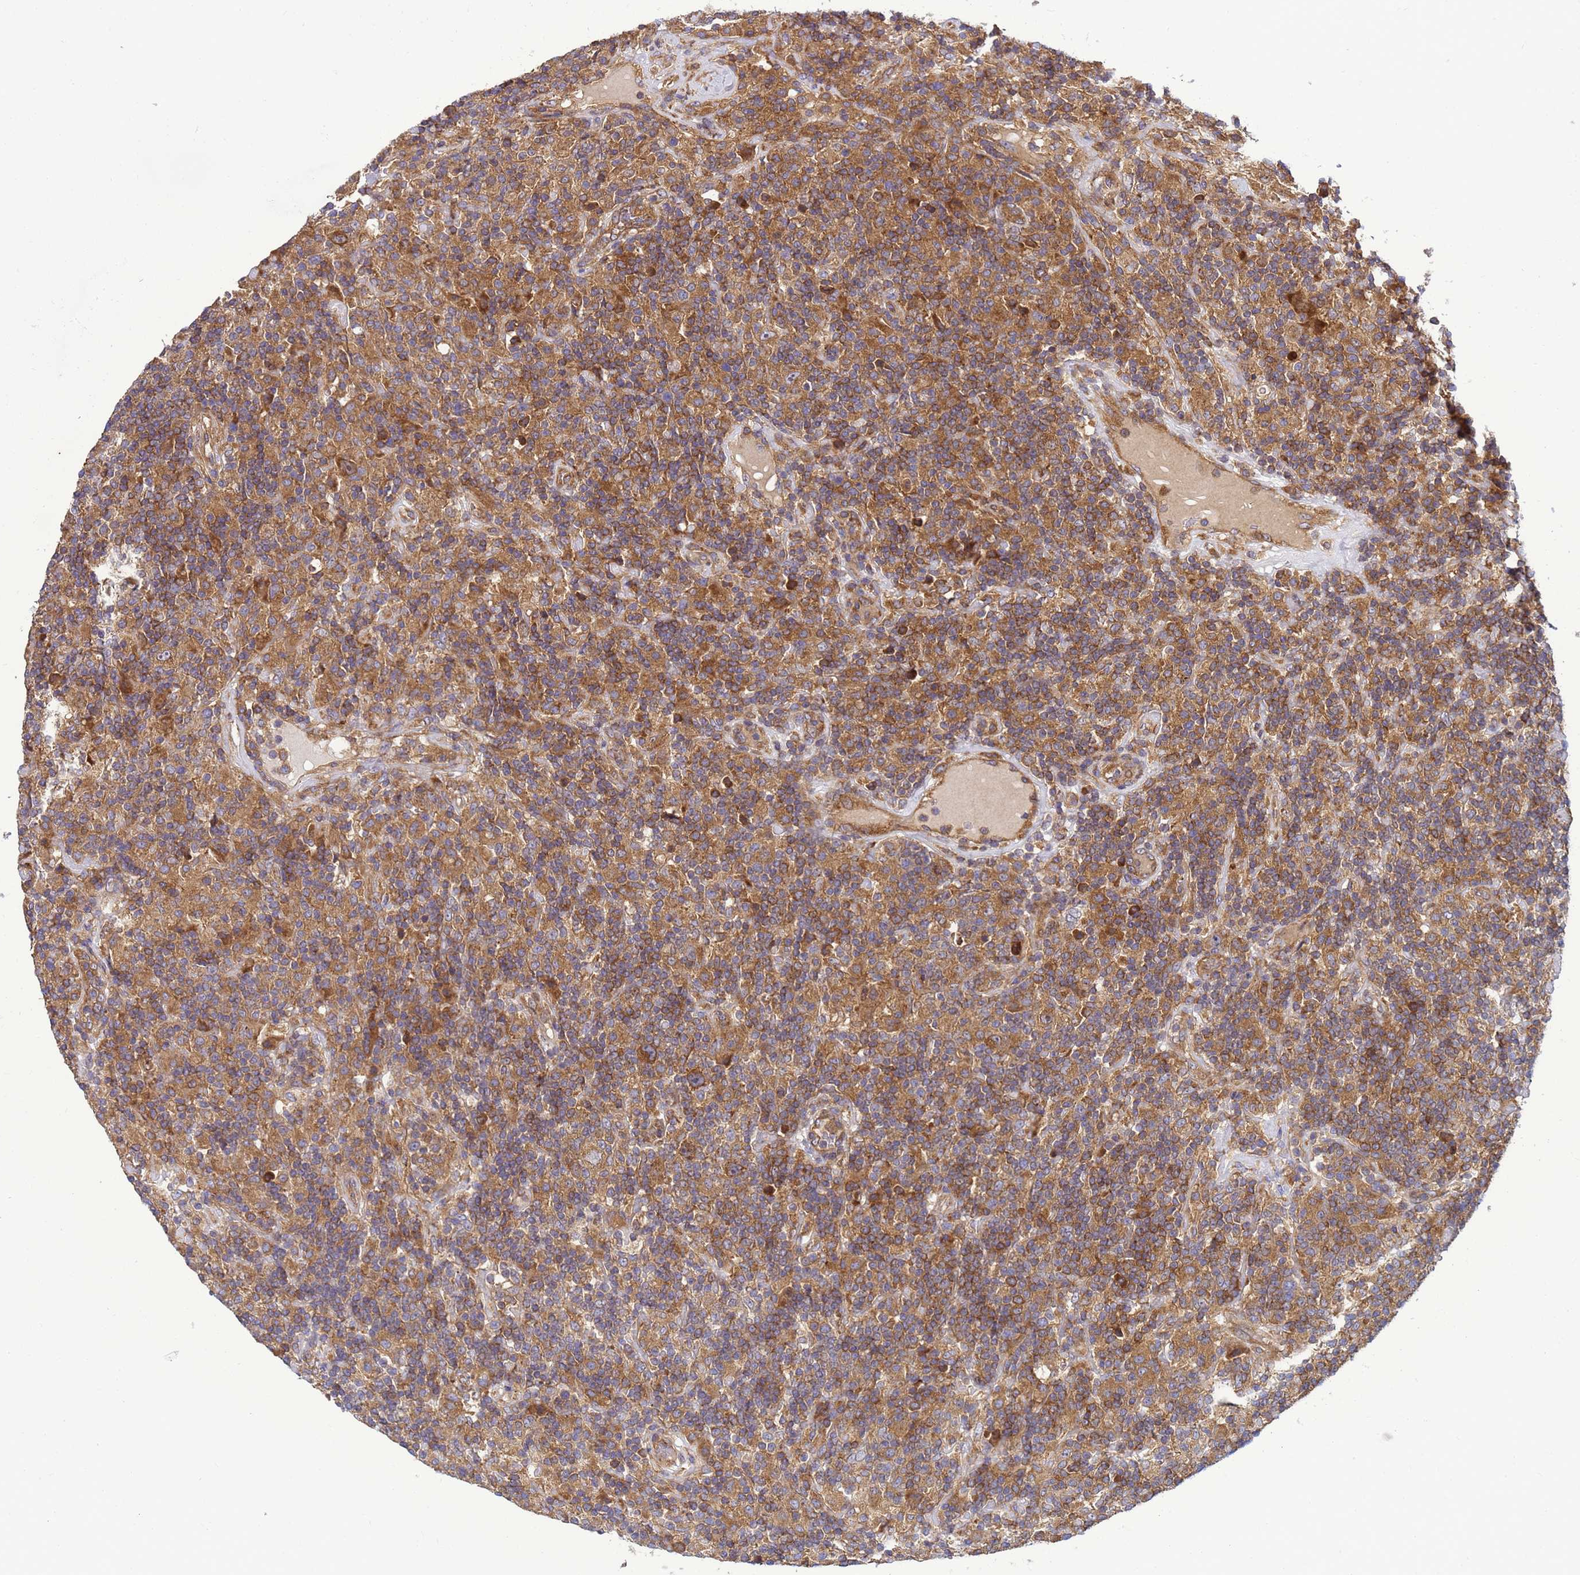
{"staining": {"intensity": "moderate", "quantity": ">75%", "location": "cytoplasmic/membranous"}, "tissue": "lymphoma", "cell_type": "Tumor cells", "image_type": "cancer", "snomed": [{"axis": "morphology", "description": "Hodgkin's disease, NOS"}, {"axis": "topography", "description": "Lymph node"}], "caption": "The micrograph exhibits a brown stain indicating the presence of a protein in the cytoplasmic/membranous of tumor cells in lymphoma.", "gene": "BECN1", "patient": {"sex": "male", "age": 70}}